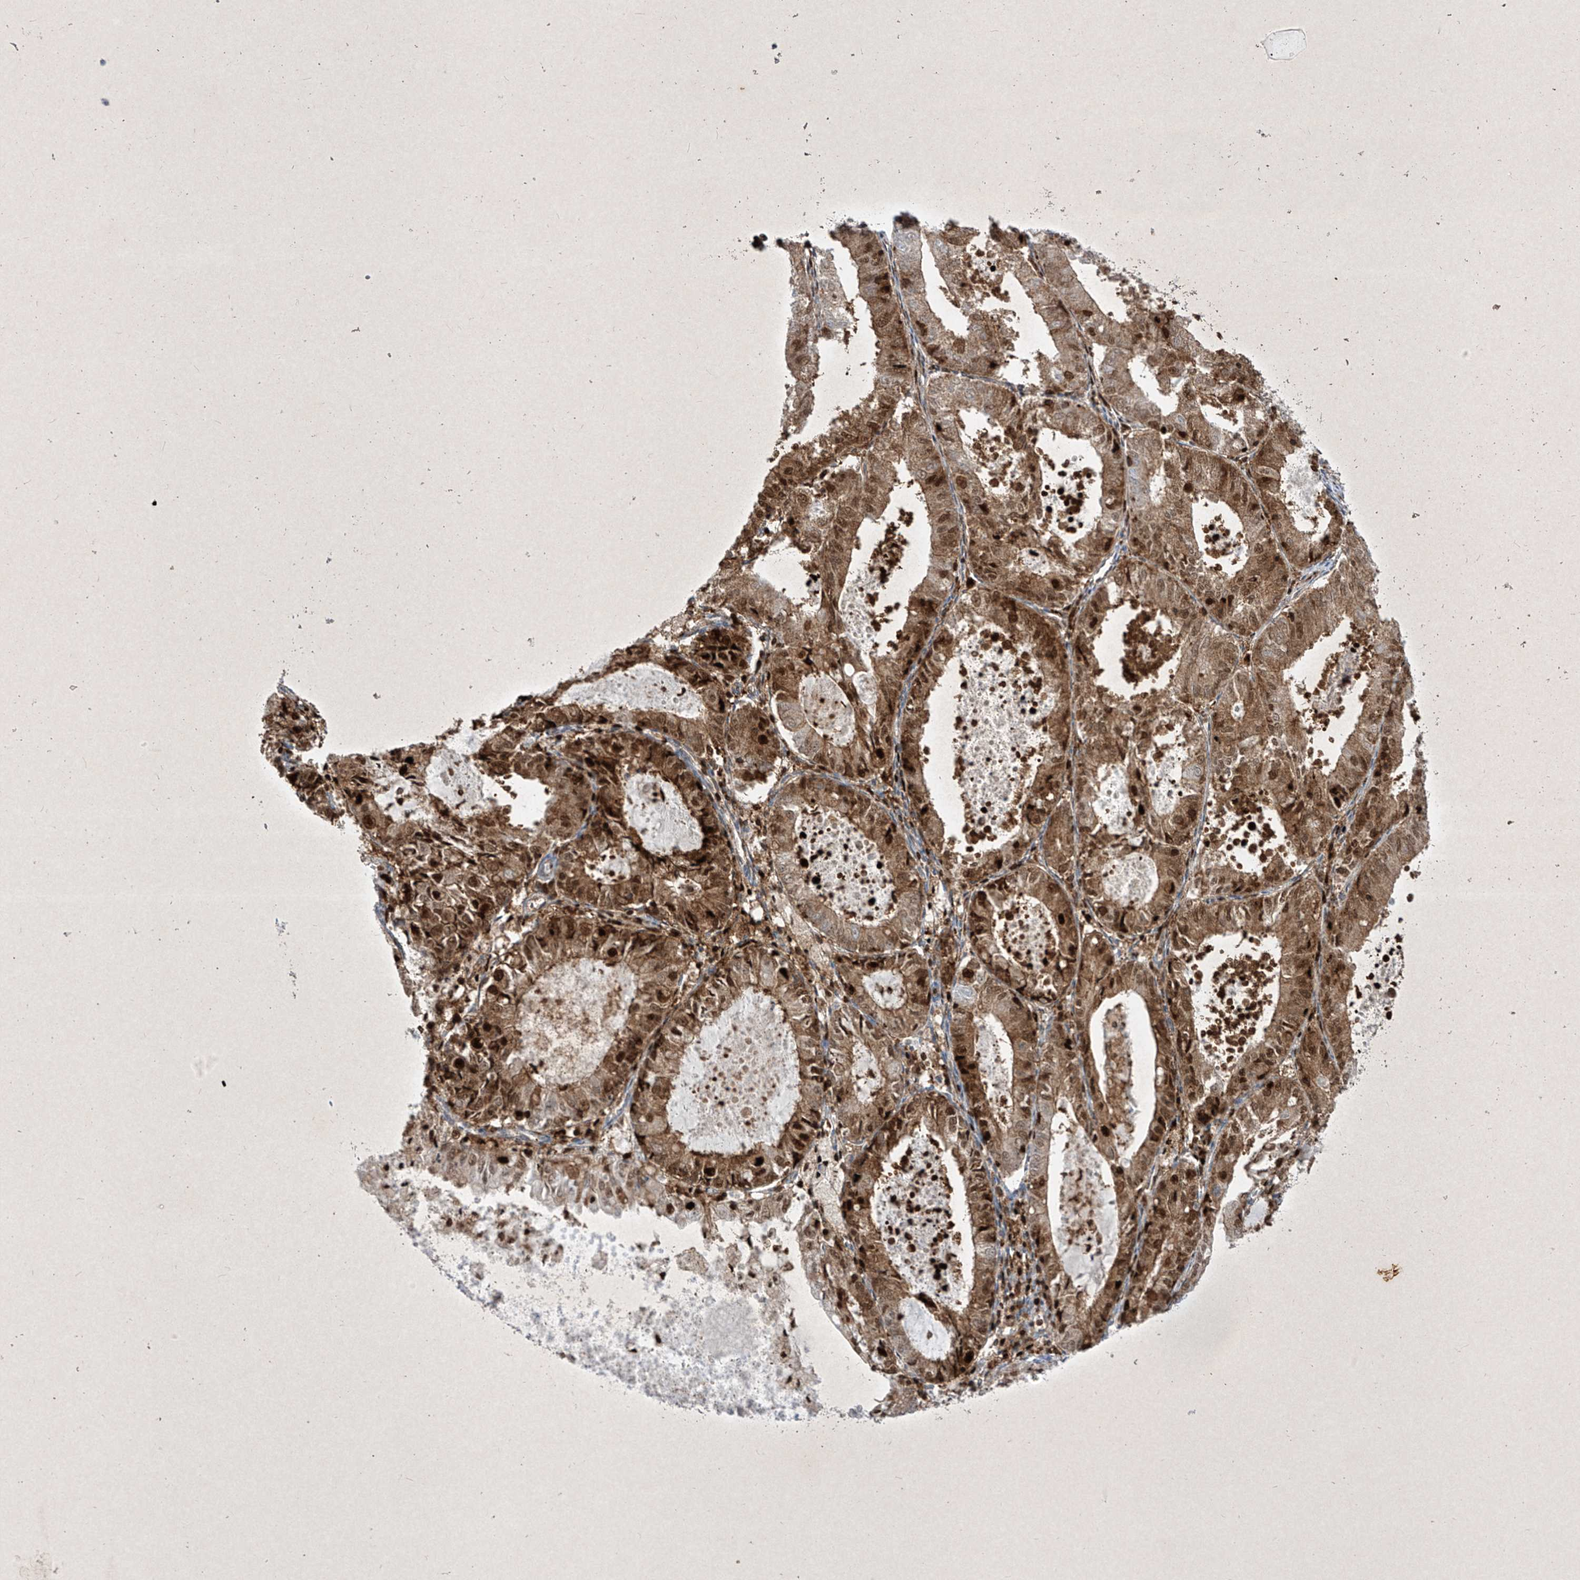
{"staining": {"intensity": "moderate", "quantity": ">75%", "location": "cytoplasmic/membranous,nuclear"}, "tissue": "endometrial cancer", "cell_type": "Tumor cells", "image_type": "cancer", "snomed": [{"axis": "morphology", "description": "Adenocarcinoma, NOS"}, {"axis": "topography", "description": "Endometrium"}], "caption": "Human endometrial adenocarcinoma stained with a brown dye displays moderate cytoplasmic/membranous and nuclear positive staining in approximately >75% of tumor cells.", "gene": "PSMB10", "patient": {"sex": "female", "age": 57}}